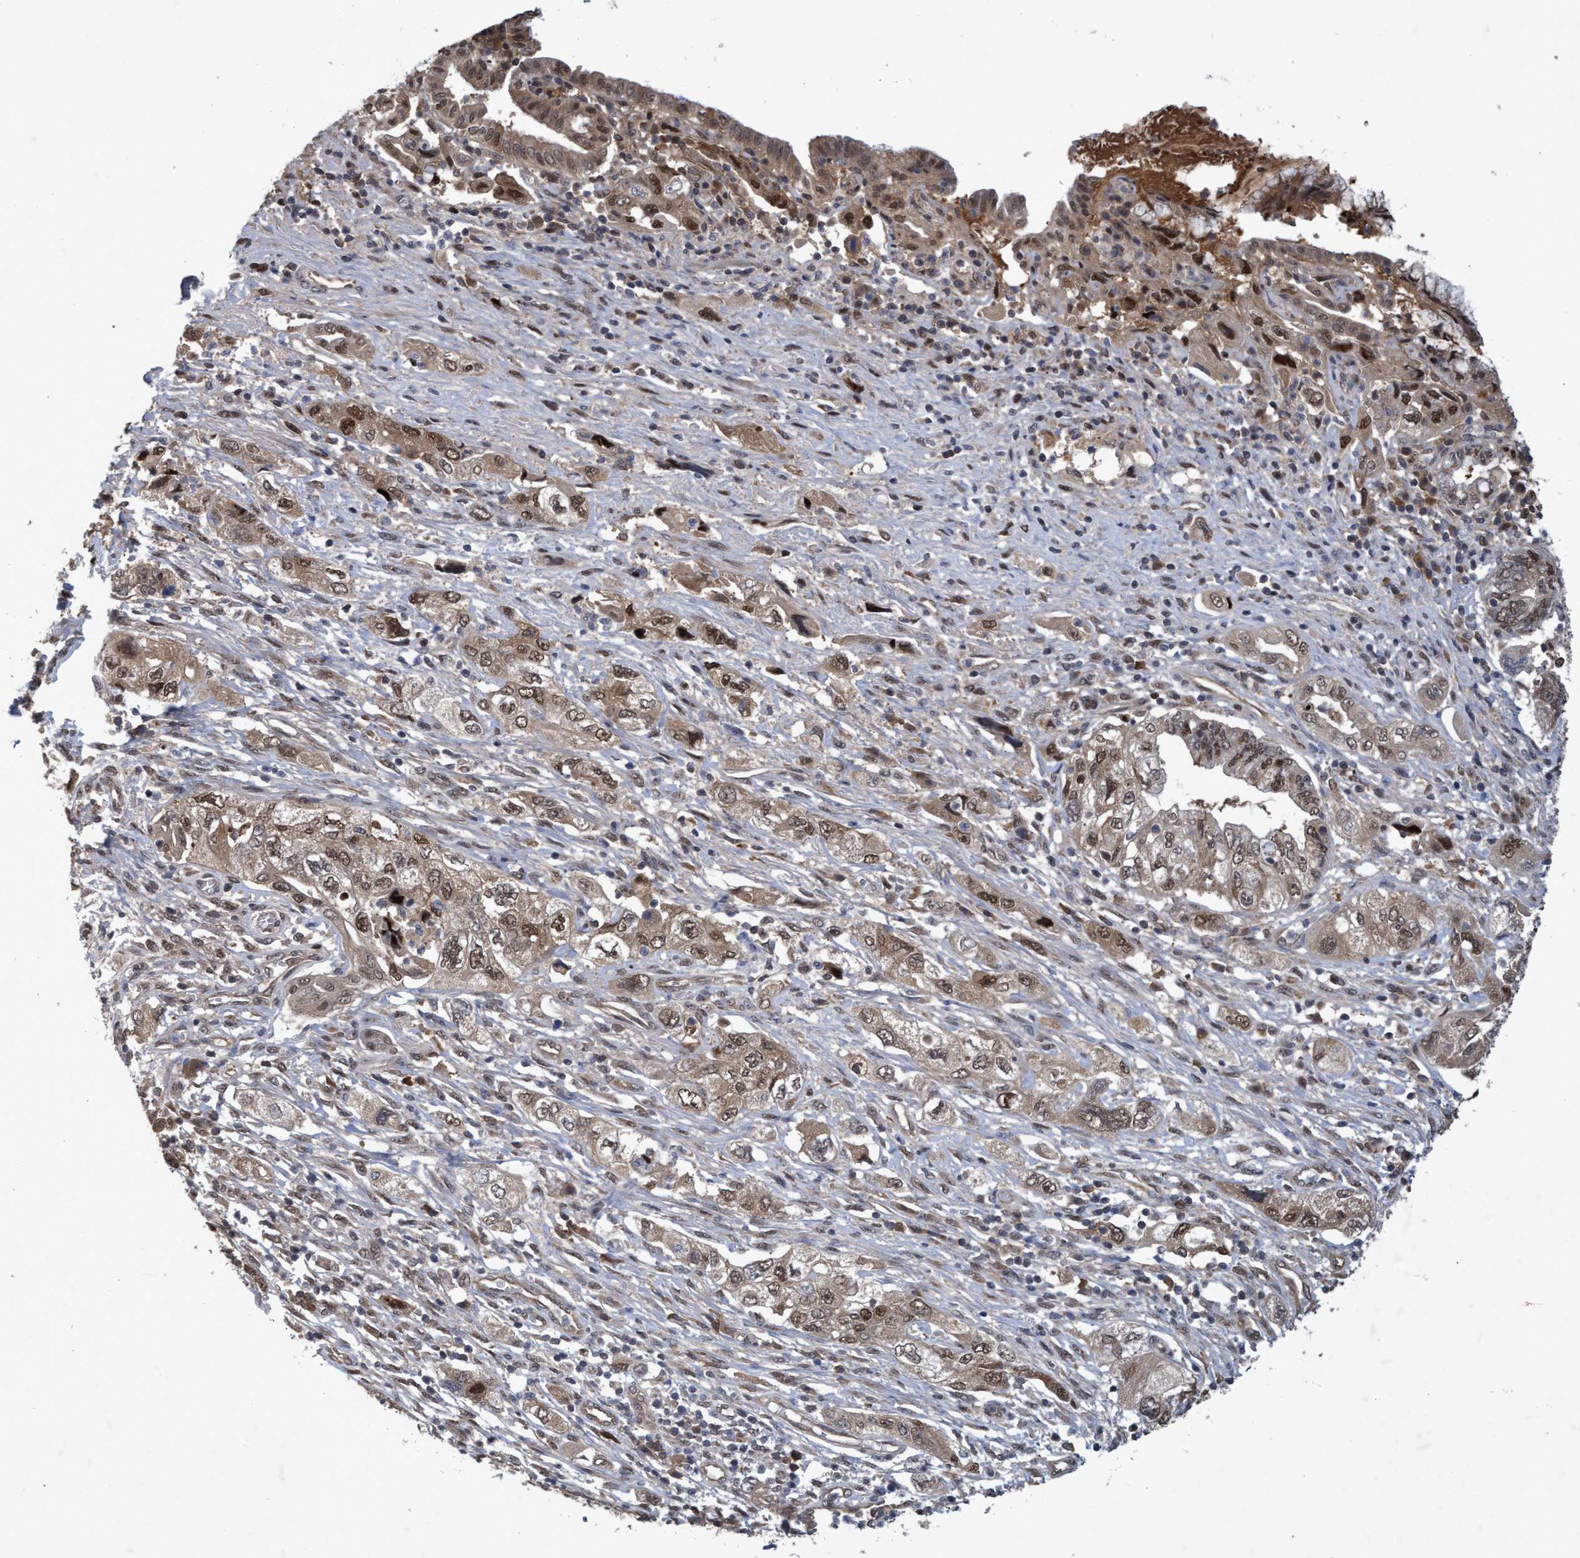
{"staining": {"intensity": "moderate", "quantity": ">75%", "location": "cytoplasmic/membranous,nuclear"}, "tissue": "pancreatic cancer", "cell_type": "Tumor cells", "image_type": "cancer", "snomed": [{"axis": "morphology", "description": "Adenocarcinoma, NOS"}, {"axis": "topography", "description": "Pancreas"}], "caption": "Pancreatic cancer (adenocarcinoma) was stained to show a protein in brown. There is medium levels of moderate cytoplasmic/membranous and nuclear staining in about >75% of tumor cells. Using DAB (3,3'-diaminobenzidine) (brown) and hematoxylin (blue) stains, captured at high magnification using brightfield microscopy.", "gene": "PSMB6", "patient": {"sex": "female", "age": 73}}